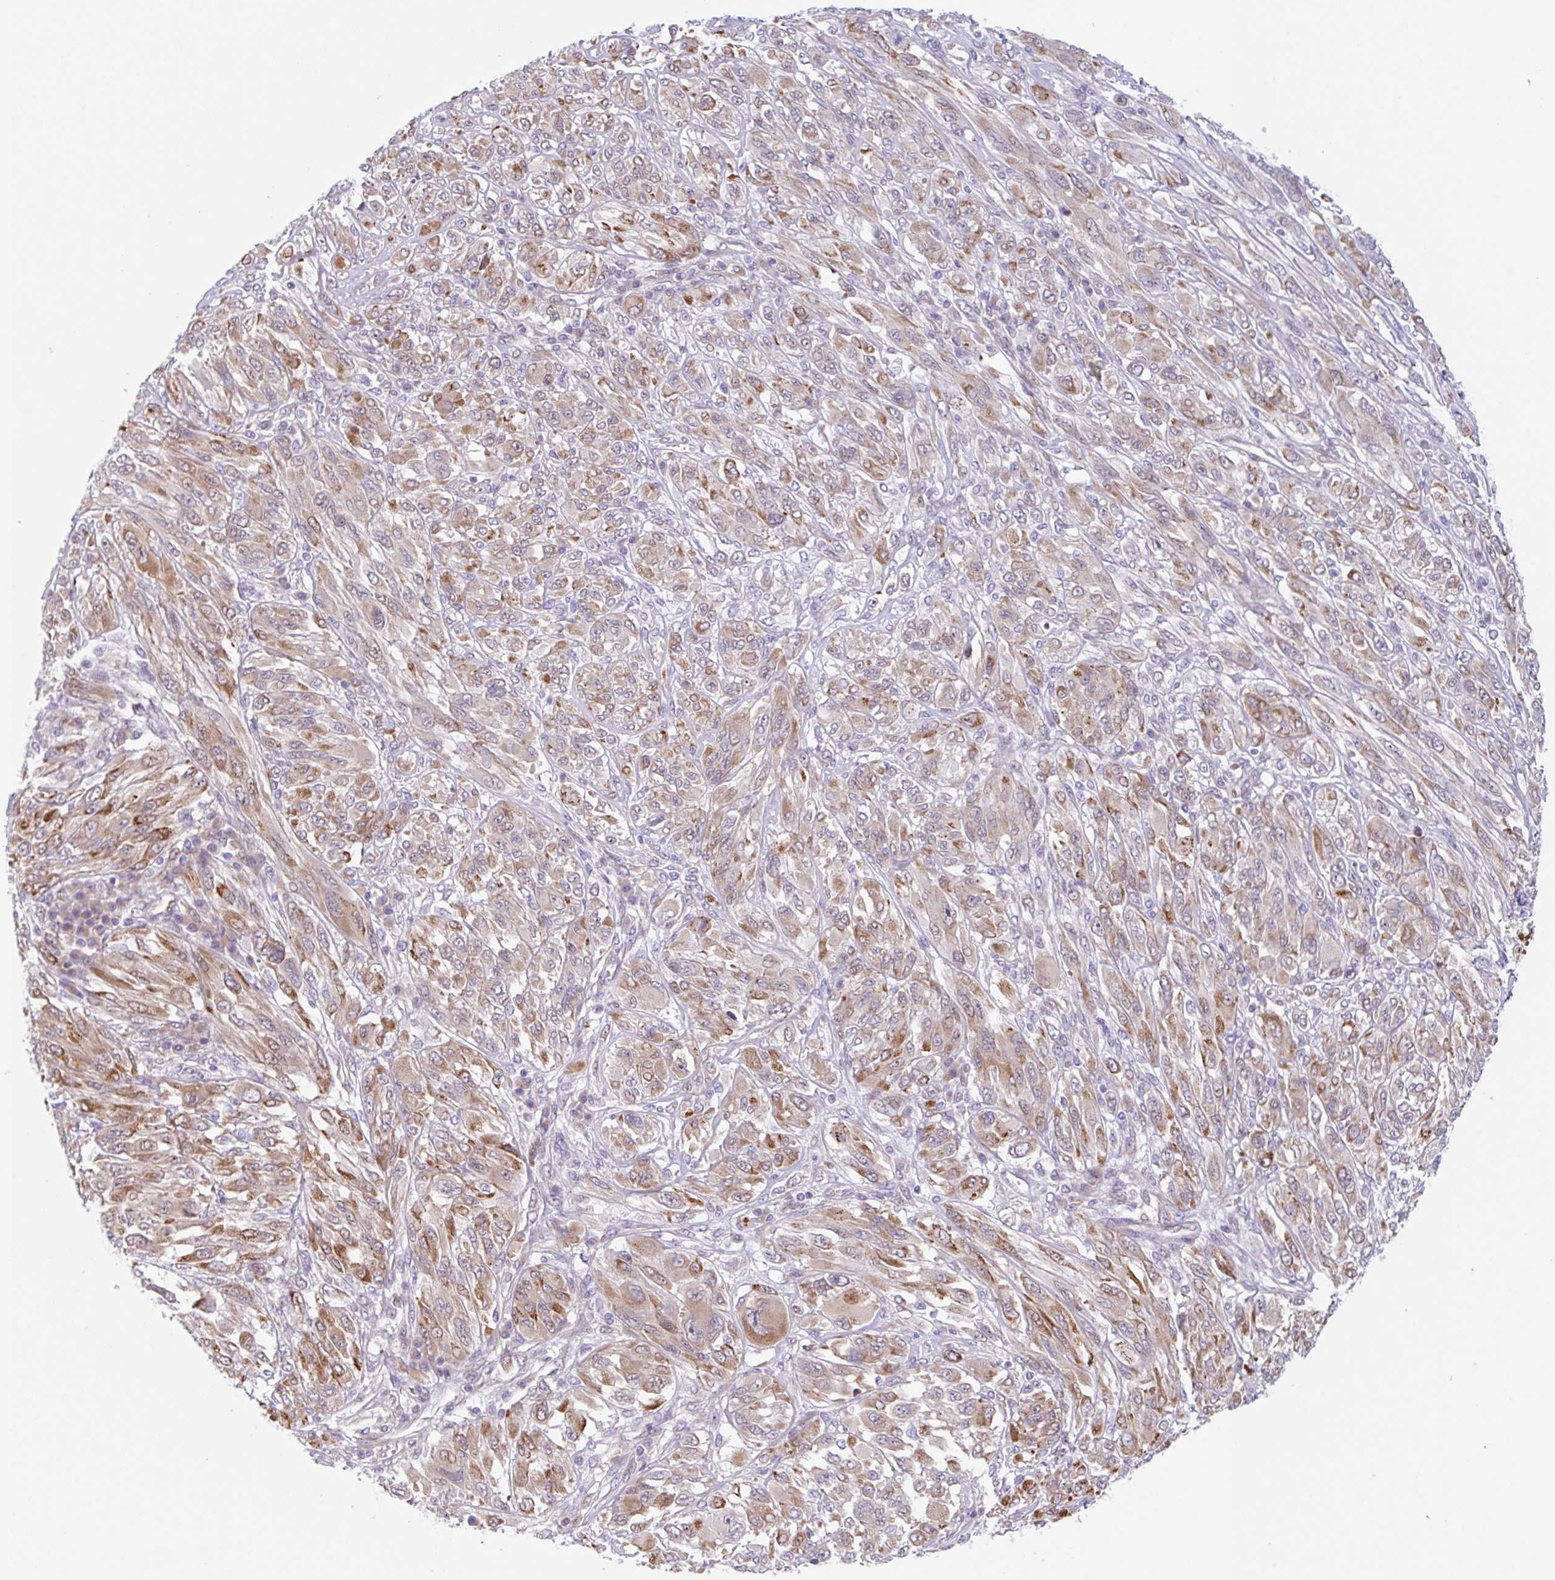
{"staining": {"intensity": "moderate", "quantity": ">75%", "location": "cytoplasmic/membranous"}, "tissue": "melanoma", "cell_type": "Tumor cells", "image_type": "cancer", "snomed": [{"axis": "morphology", "description": "Malignant melanoma, NOS"}, {"axis": "topography", "description": "Skin"}], "caption": "Malignant melanoma stained with IHC demonstrates moderate cytoplasmic/membranous positivity in about >75% of tumor cells. The staining was performed using DAB to visualize the protein expression in brown, while the nuclei were stained in blue with hematoxylin (Magnification: 20x).", "gene": "TBPL2", "patient": {"sex": "female", "age": 91}}